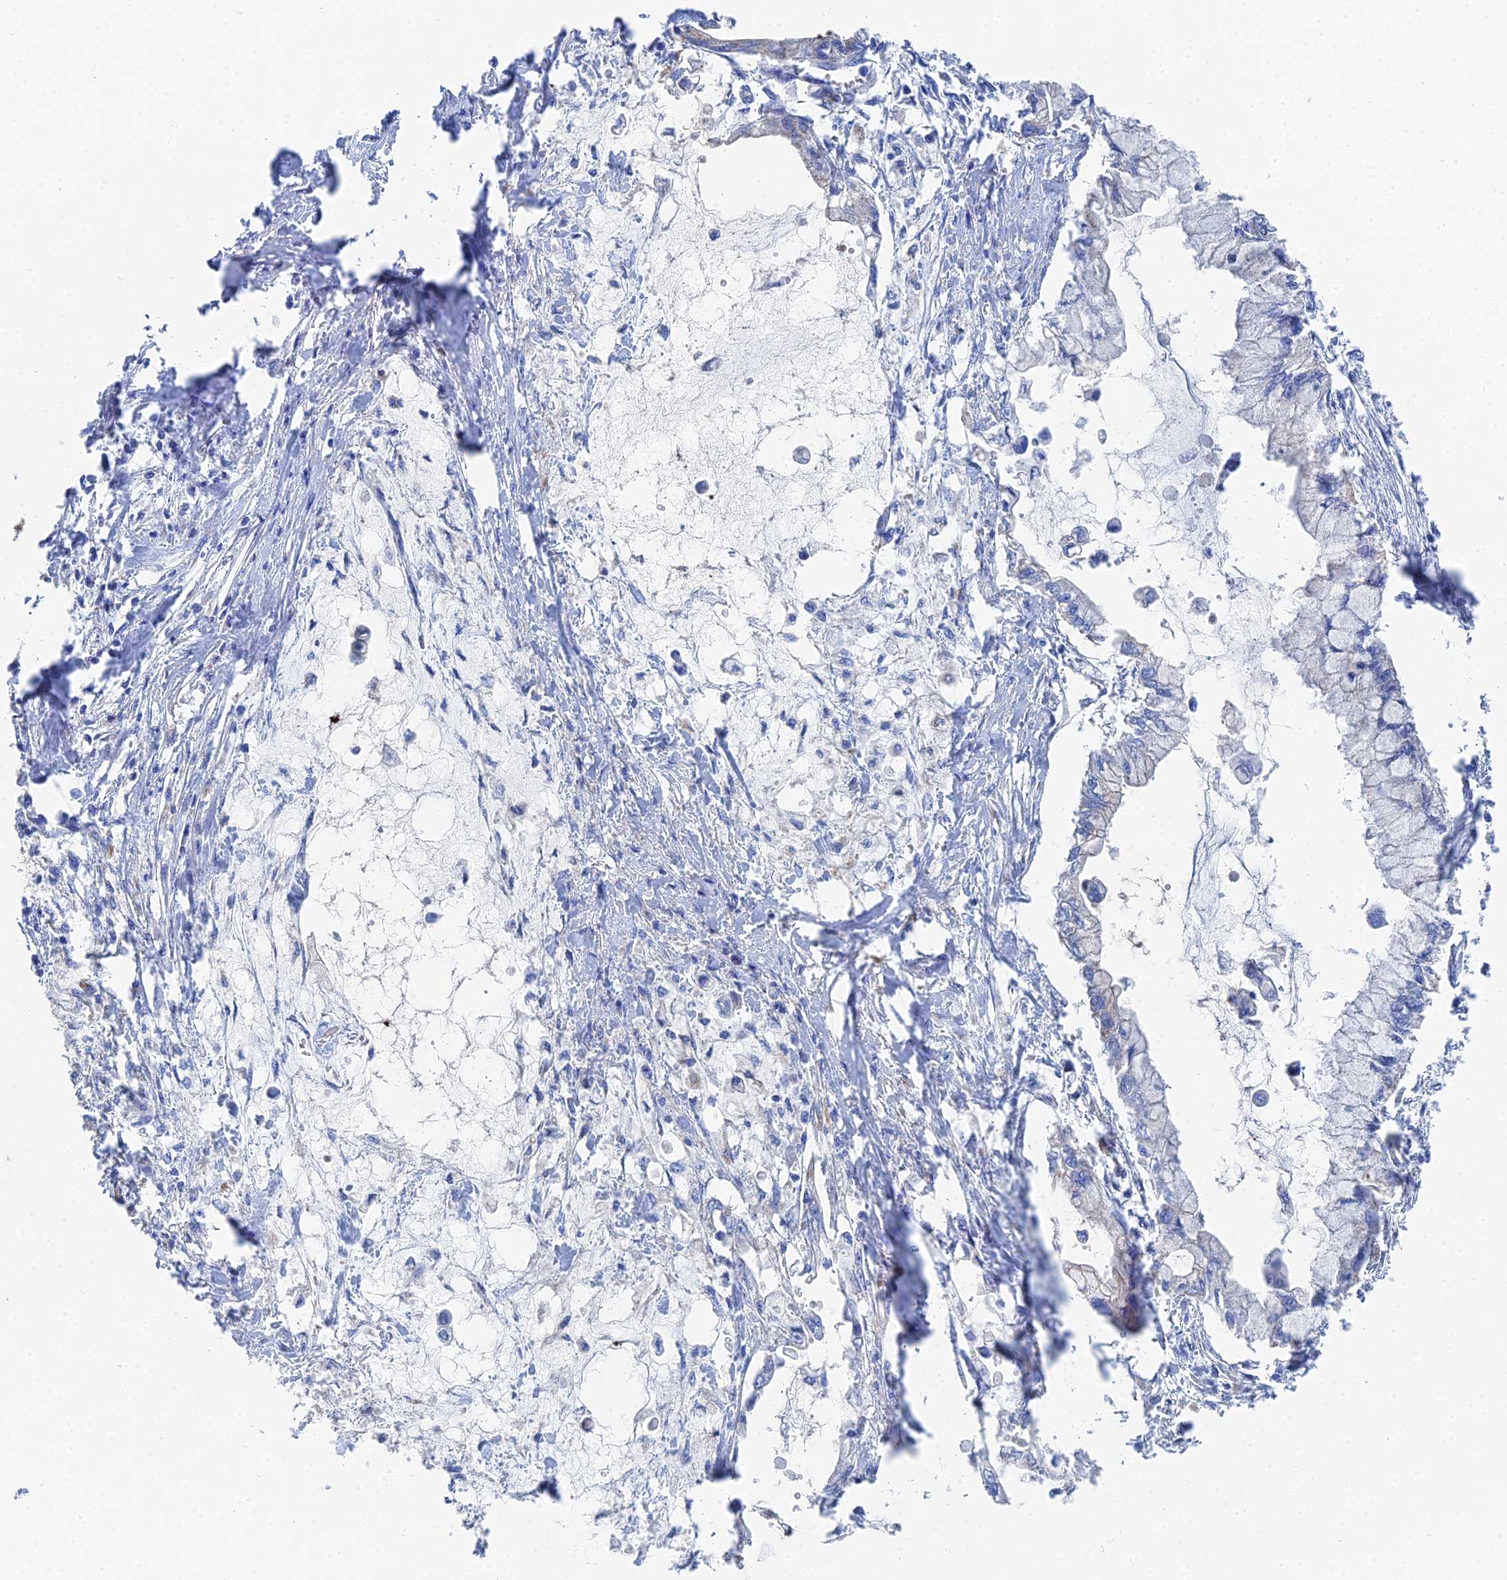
{"staining": {"intensity": "negative", "quantity": "none", "location": "none"}, "tissue": "pancreatic cancer", "cell_type": "Tumor cells", "image_type": "cancer", "snomed": [{"axis": "morphology", "description": "Adenocarcinoma, NOS"}, {"axis": "topography", "description": "Pancreas"}], "caption": "A high-resolution photomicrograph shows immunohistochemistry (IHC) staining of adenocarcinoma (pancreatic), which reveals no significant expression in tumor cells.", "gene": "IFT80", "patient": {"sex": "male", "age": 48}}